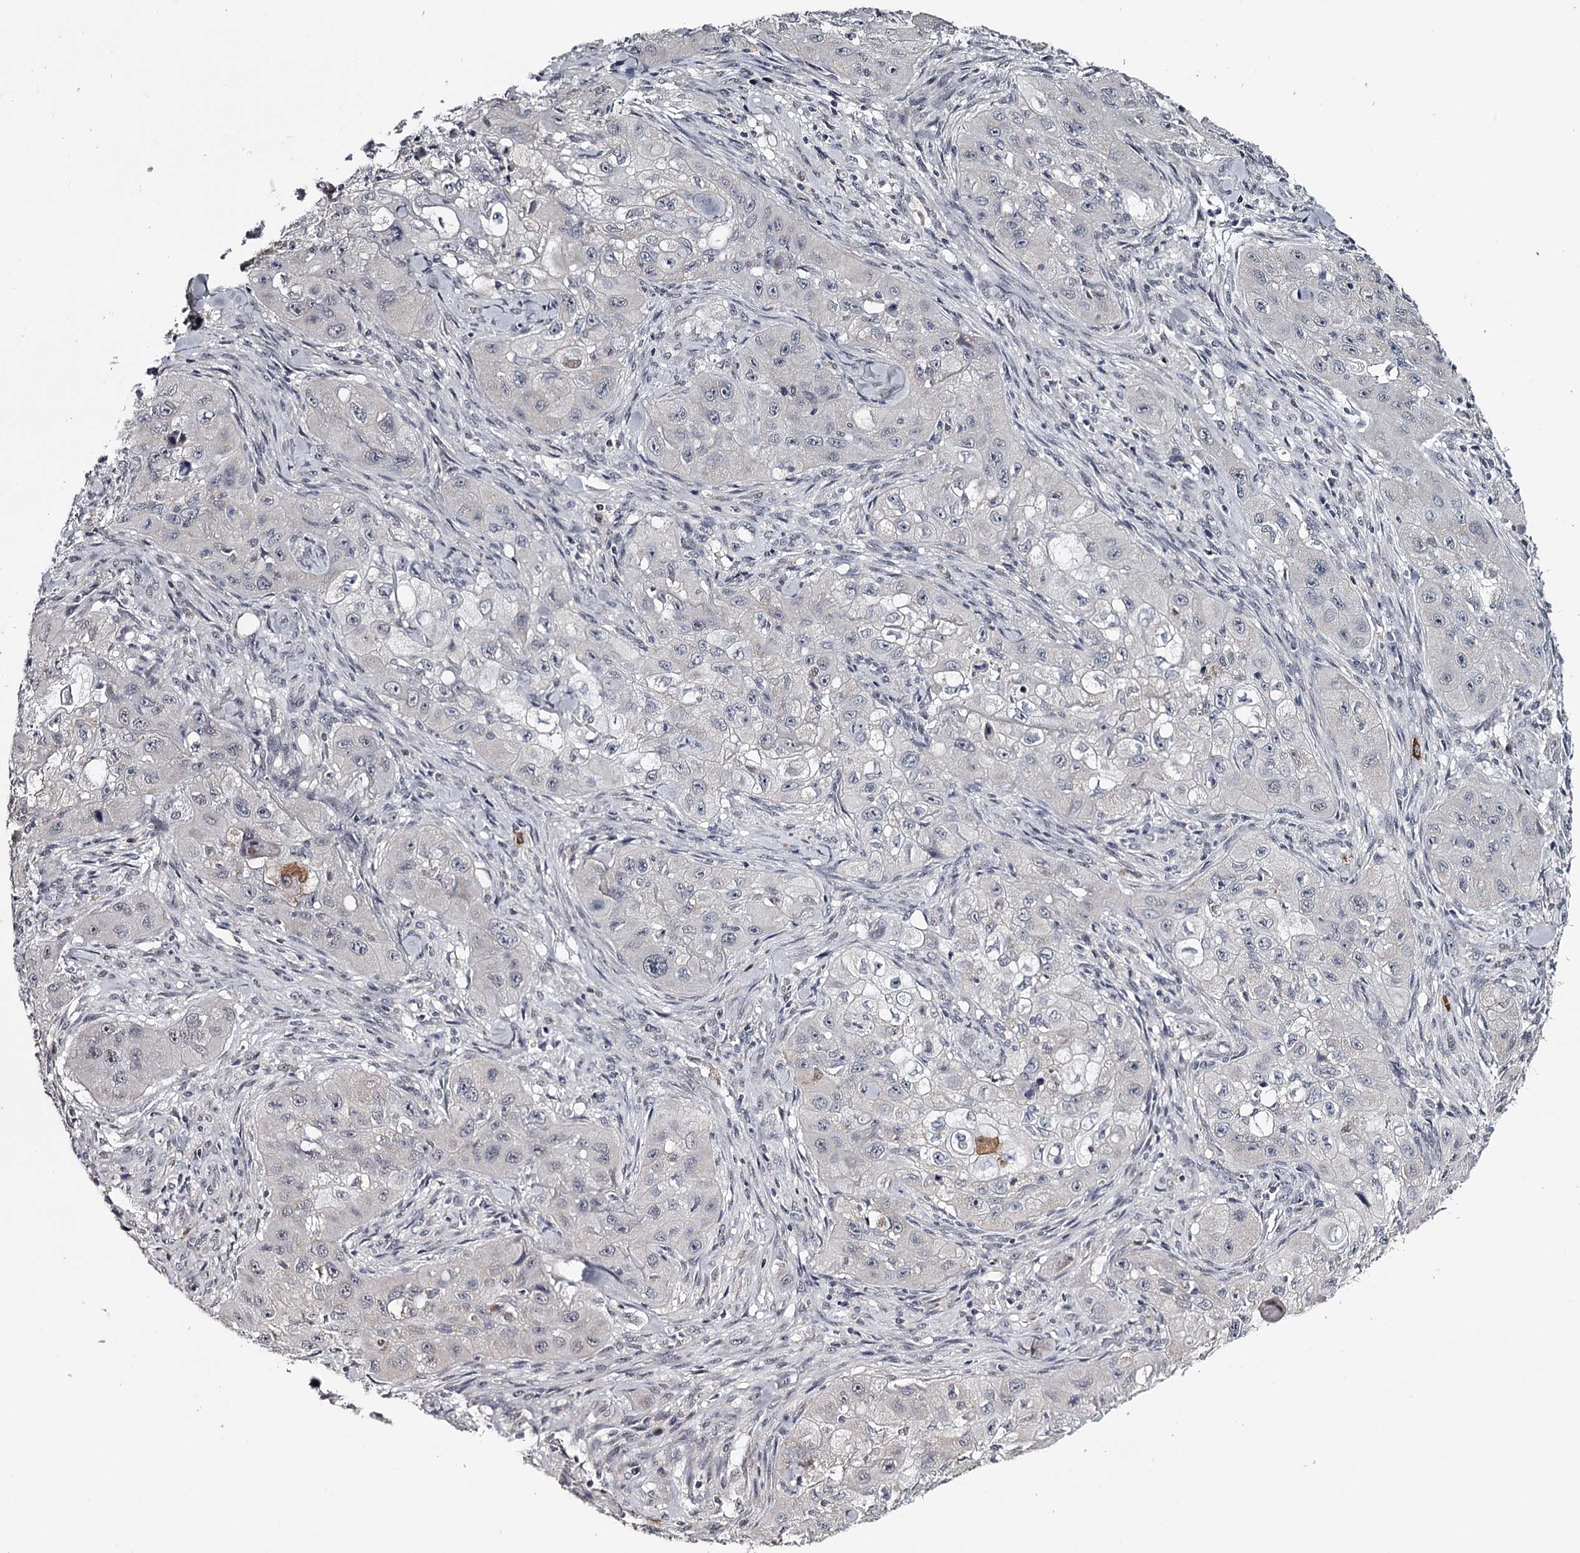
{"staining": {"intensity": "negative", "quantity": "none", "location": "none"}, "tissue": "skin cancer", "cell_type": "Tumor cells", "image_type": "cancer", "snomed": [{"axis": "morphology", "description": "Squamous cell carcinoma, NOS"}, {"axis": "topography", "description": "Skin"}, {"axis": "topography", "description": "Subcutis"}], "caption": "IHC image of squamous cell carcinoma (skin) stained for a protein (brown), which demonstrates no expression in tumor cells. The staining is performed using DAB (3,3'-diaminobenzidine) brown chromogen with nuclei counter-stained in using hematoxylin.", "gene": "GTSF1", "patient": {"sex": "male", "age": 73}}